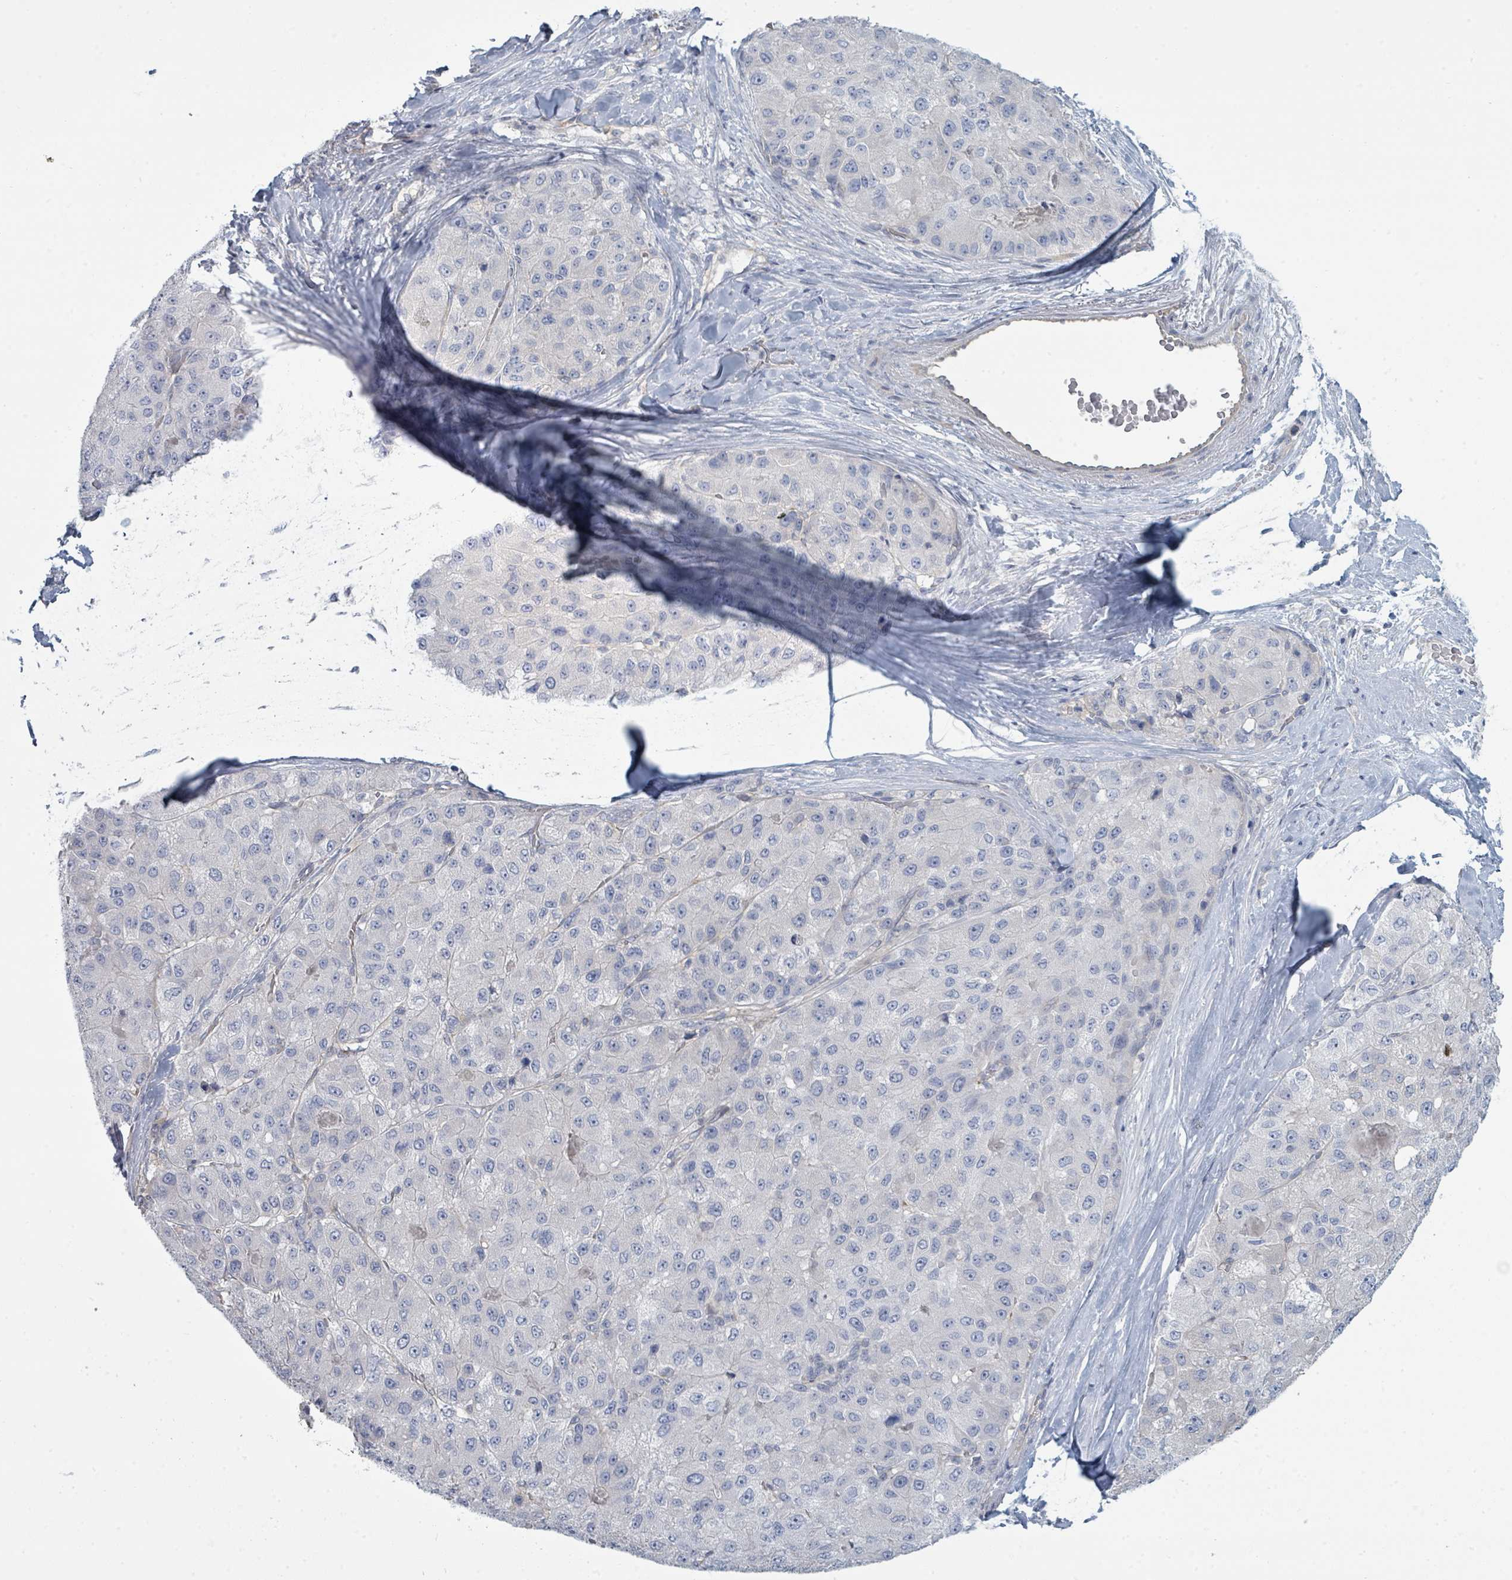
{"staining": {"intensity": "negative", "quantity": "none", "location": "none"}, "tissue": "liver cancer", "cell_type": "Tumor cells", "image_type": "cancer", "snomed": [{"axis": "morphology", "description": "Carcinoma, Hepatocellular, NOS"}, {"axis": "topography", "description": "Liver"}], "caption": "A high-resolution image shows immunohistochemistry (IHC) staining of hepatocellular carcinoma (liver), which demonstrates no significant expression in tumor cells. (Immunohistochemistry, brightfield microscopy, high magnification).", "gene": "SLC25A45", "patient": {"sex": "male", "age": 80}}